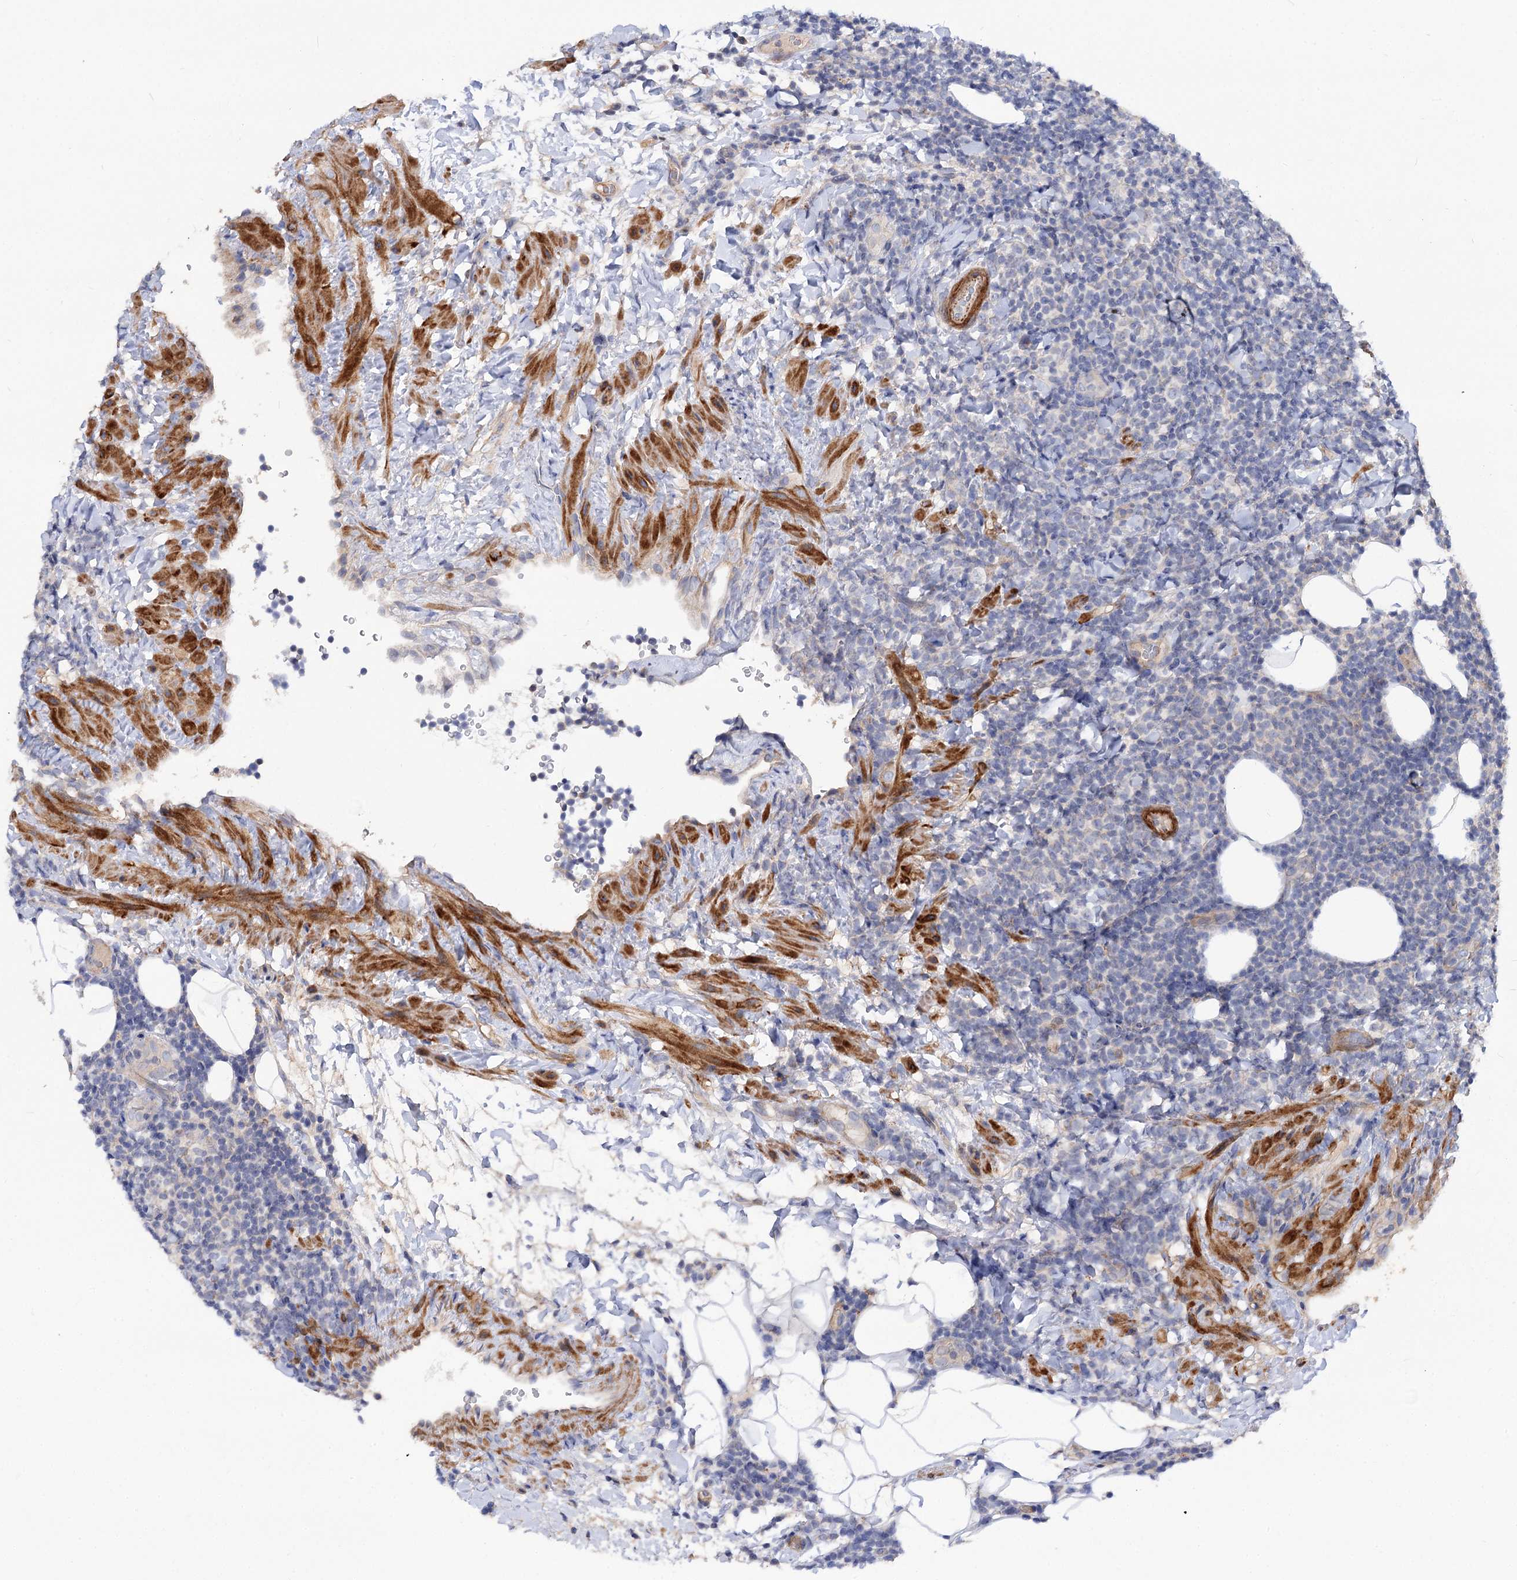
{"staining": {"intensity": "negative", "quantity": "none", "location": "none"}, "tissue": "lymphoma", "cell_type": "Tumor cells", "image_type": "cancer", "snomed": [{"axis": "morphology", "description": "Malignant lymphoma, non-Hodgkin's type, Low grade"}, {"axis": "topography", "description": "Lymph node"}], "caption": "High magnification brightfield microscopy of lymphoma stained with DAB (3,3'-diaminobenzidine) (brown) and counterstained with hematoxylin (blue): tumor cells show no significant staining.", "gene": "NUDCD2", "patient": {"sex": "male", "age": 66}}